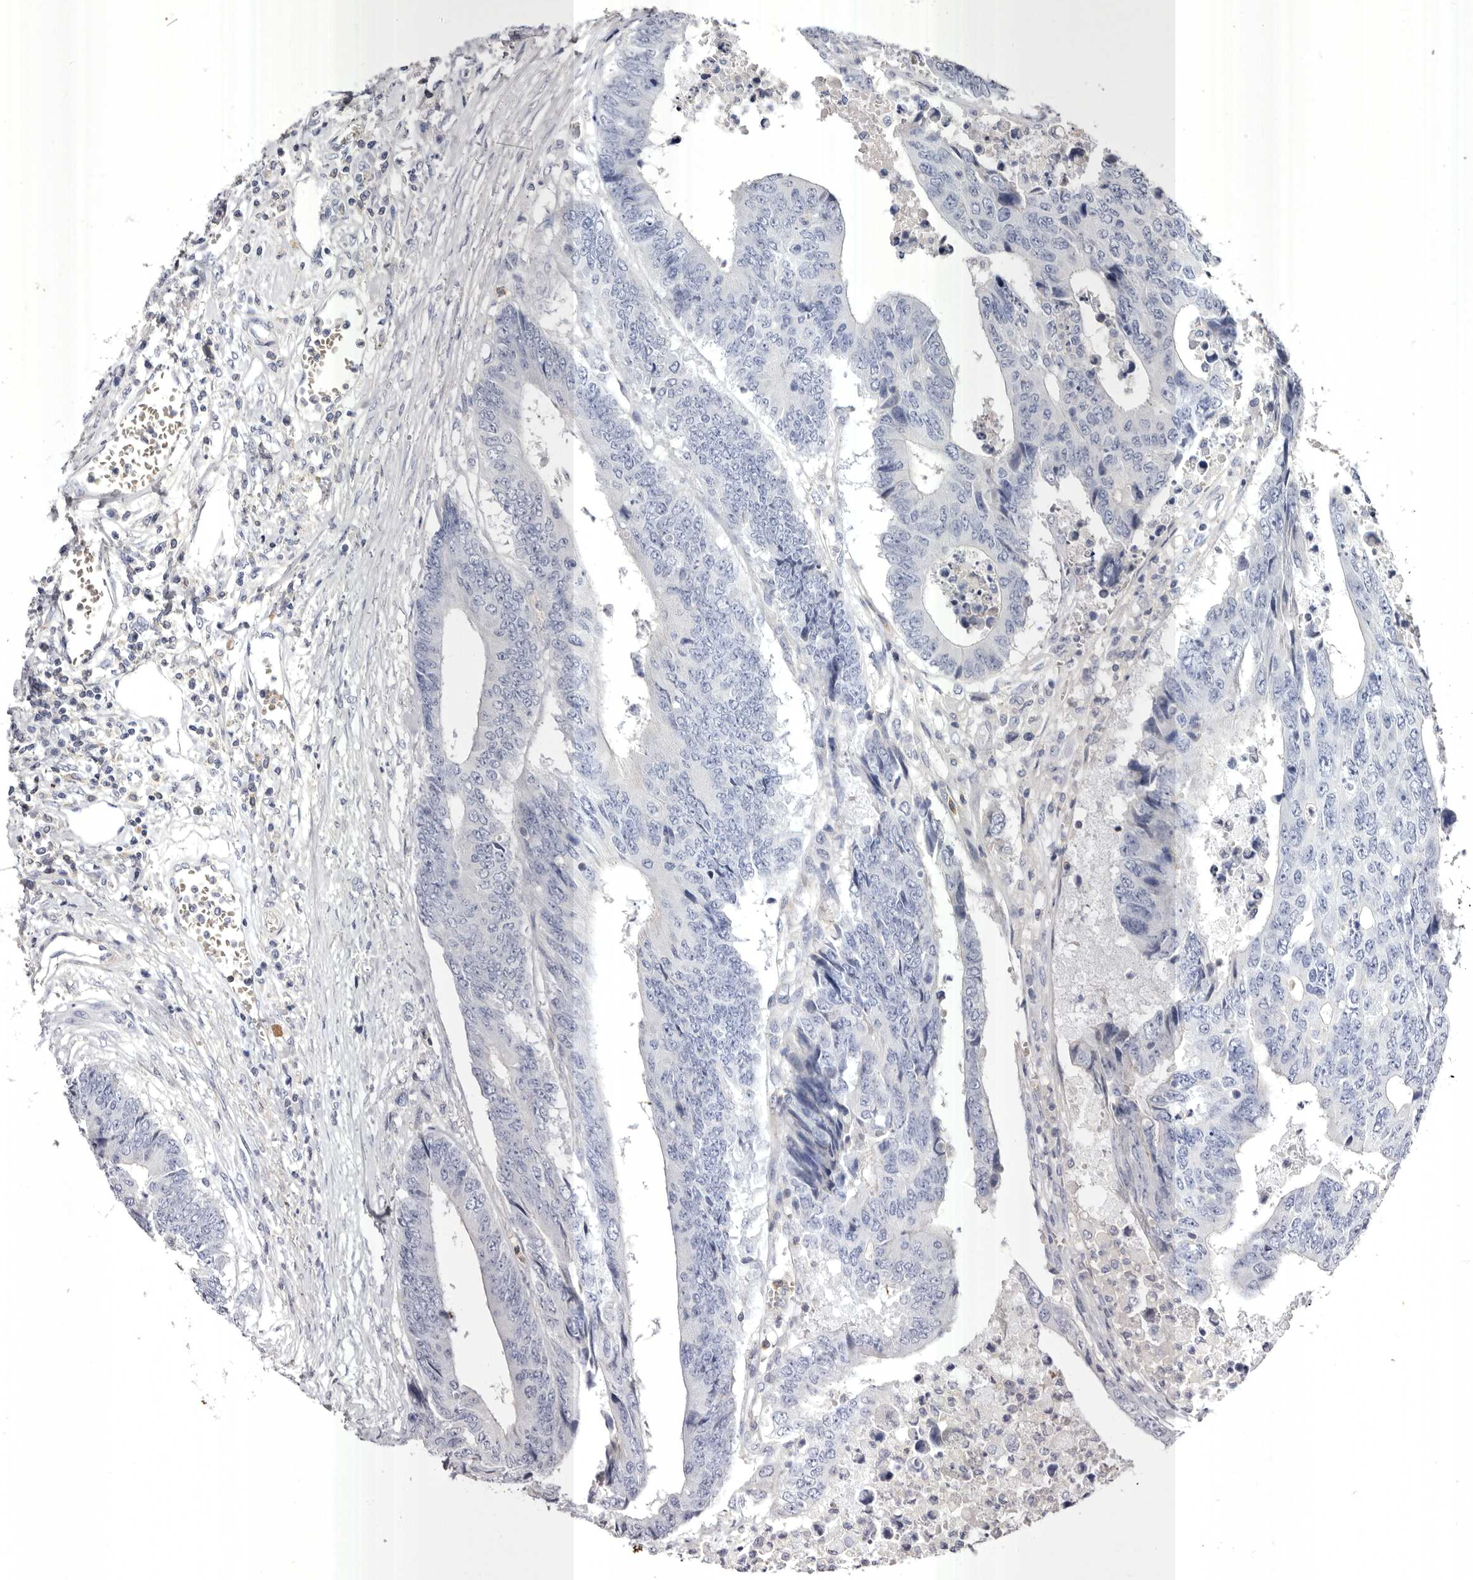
{"staining": {"intensity": "negative", "quantity": "none", "location": "none"}, "tissue": "colorectal cancer", "cell_type": "Tumor cells", "image_type": "cancer", "snomed": [{"axis": "morphology", "description": "Adenocarcinoma, NOS"}, {"axis": "topography", "description": "Rectum"}], "caption": "This is an IHC histopathology image of colorectal cancer. There is no staining in tumor cells.", "gene": "S1PR5", "patient": {"sex": "male", "age": 84}}